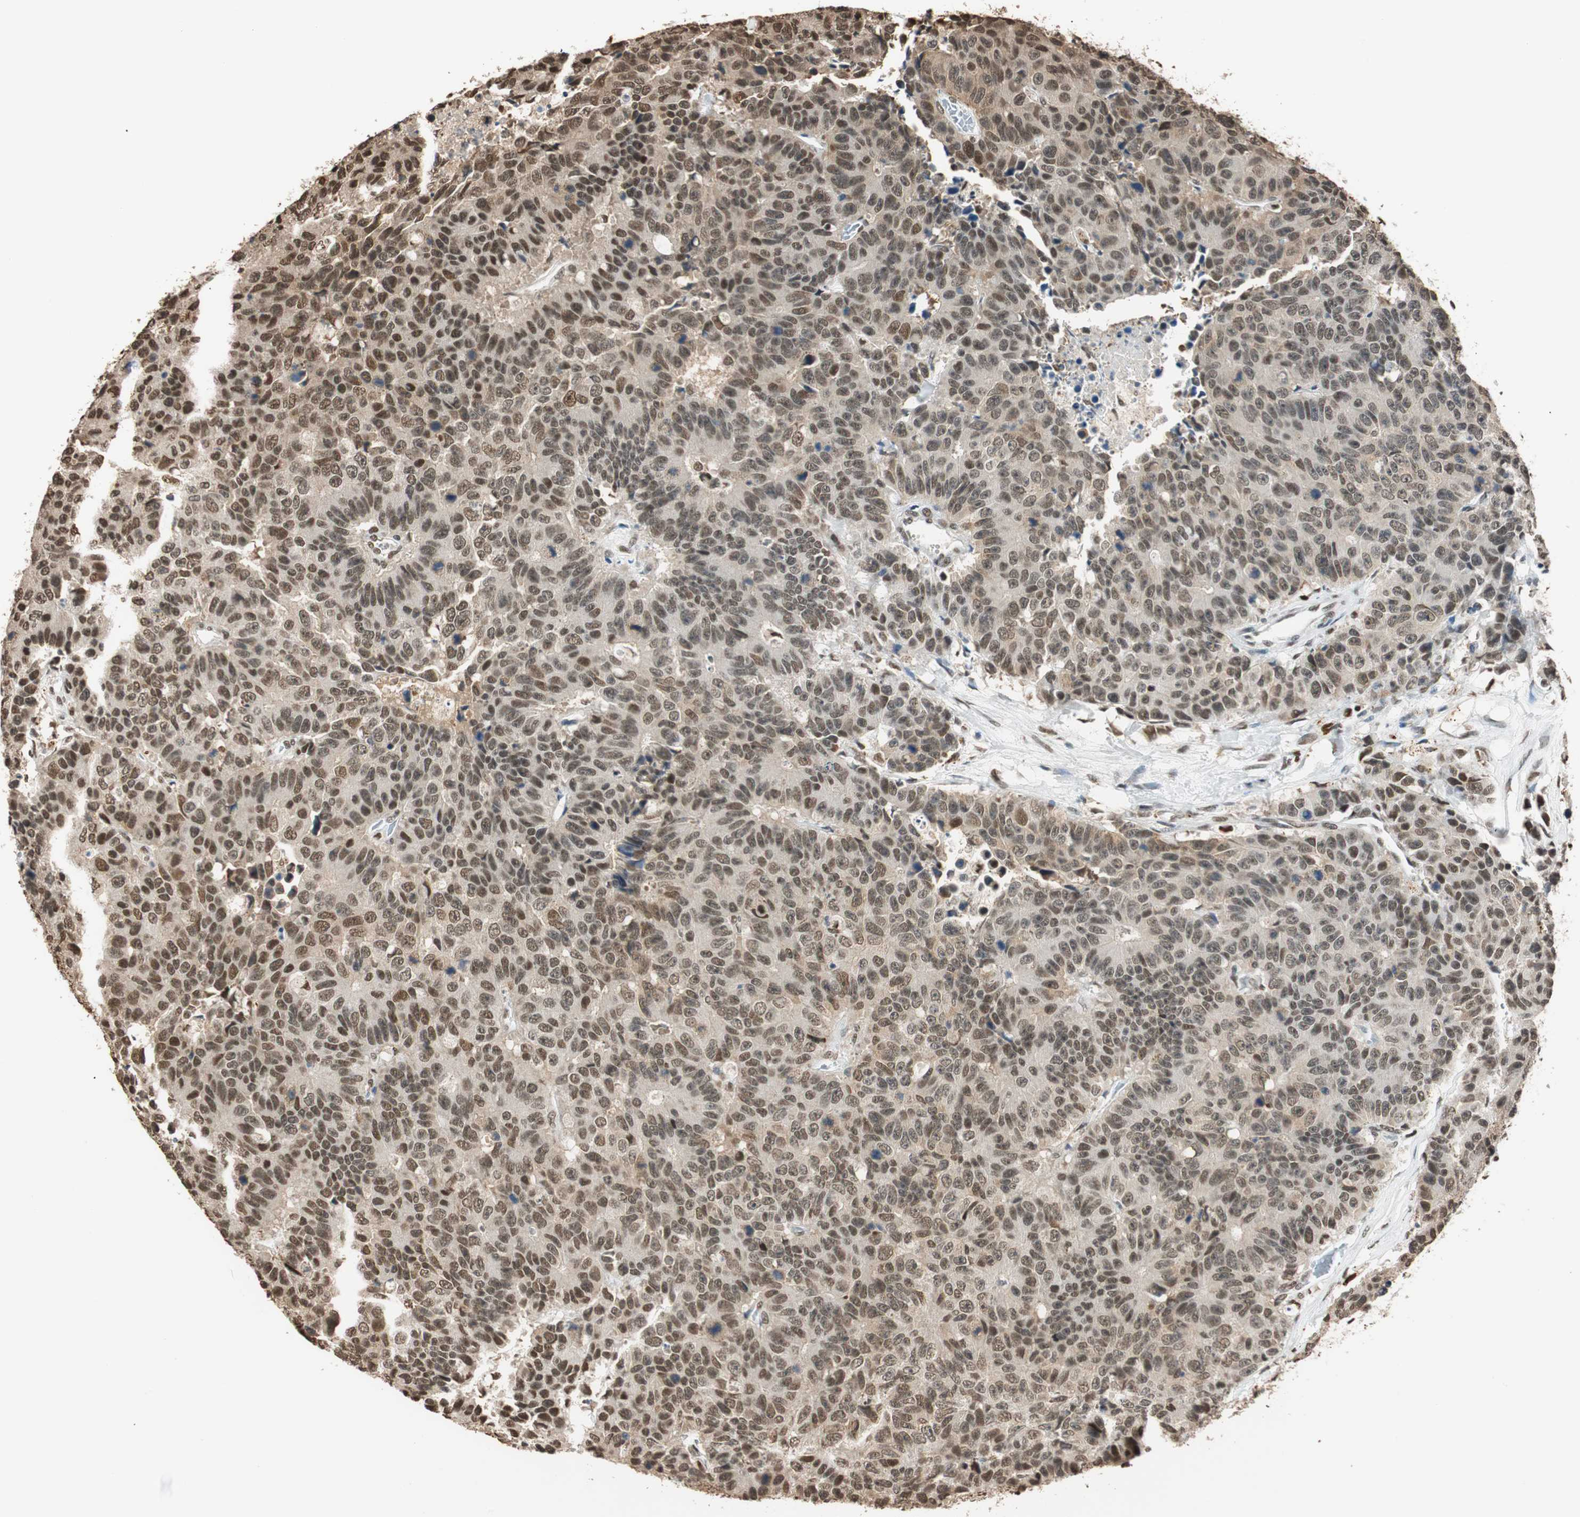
{"staining": {"intensity": "moderate", "quantity": "25%-75%", "location": "nuclear"}, "tissue": "colorectal cancer", "cell_type": "Tumor cells", "image_type": "cancer", "snomed": [{"axis": "morphology", "description": "Adenocarcinoma, NOS"}, {"axis": "topography", "description": "Colon"}], "caption": "Brown immunohistochemical staining in colorectal cancer exhibits moderate nuclear staining in about 25%-75% of tumor cells. Using DAB (brown) and hematoxylin (blue) stains, captured at high magnification using brightfield microscopy.", "gene": "FANCG", "patient": {"sex": "female", "age": 86}}